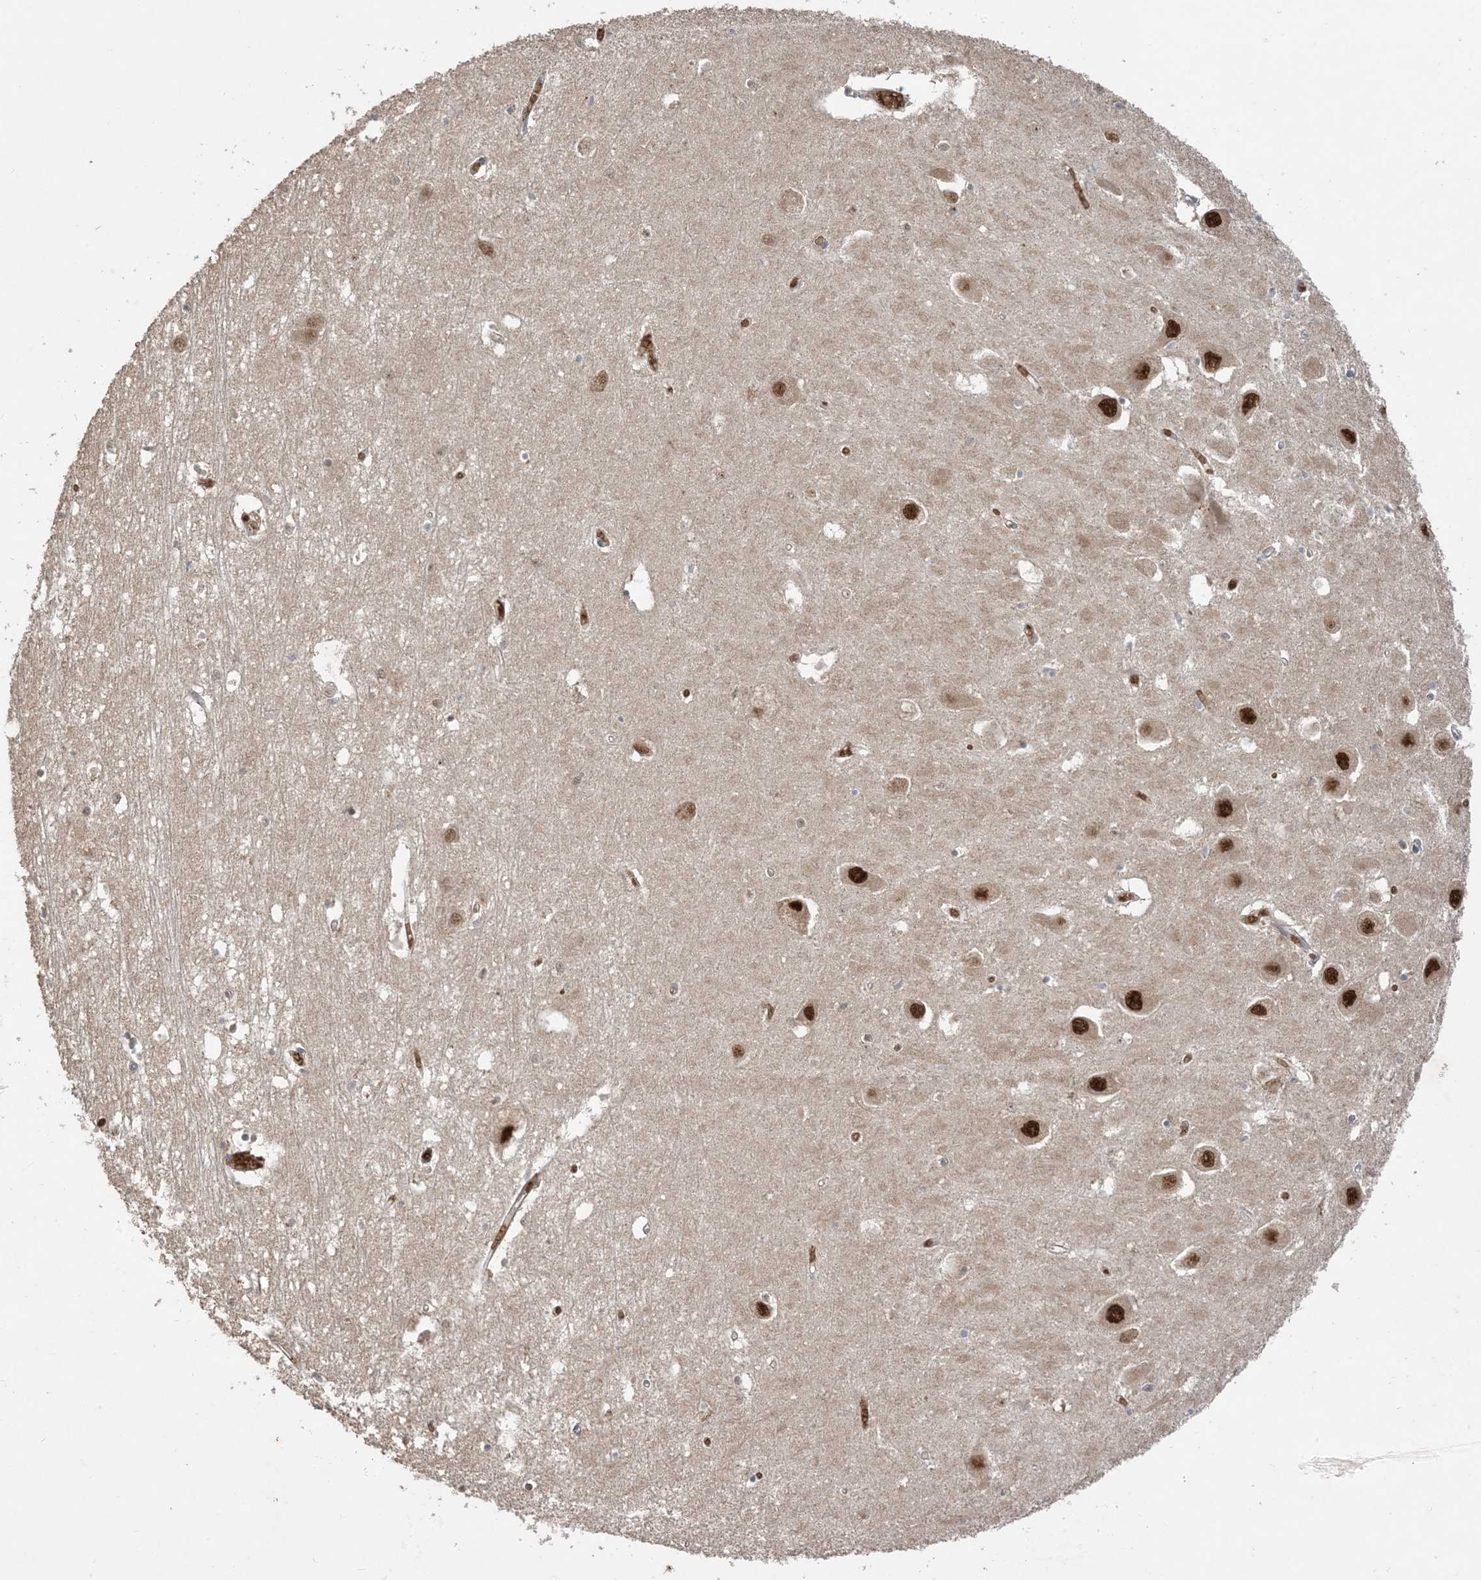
{"staining": {"intensity": "weak", "quantity": "<25%", "location": "cytoplasmic/membranous"}, "tissue": "hippocampus", "cell_type": "Glial cells", "image_type": "normal", "snomed": [{"axis": "morphology", "description": "Normal tissue, NOS"}, {"axis": "topography", "description": "Hippocampus"}], "caption": "Glial cells are negative for protein expression in benign human hippocampus. (Stains: DAB (3,3'-diaminobenzidine) IHC with hematoxylin counter stain, Microscopy: brightfield microscopy at high magnification).", "gene": "PUSL1", "patient": {"sex": "male", "age": 70}}